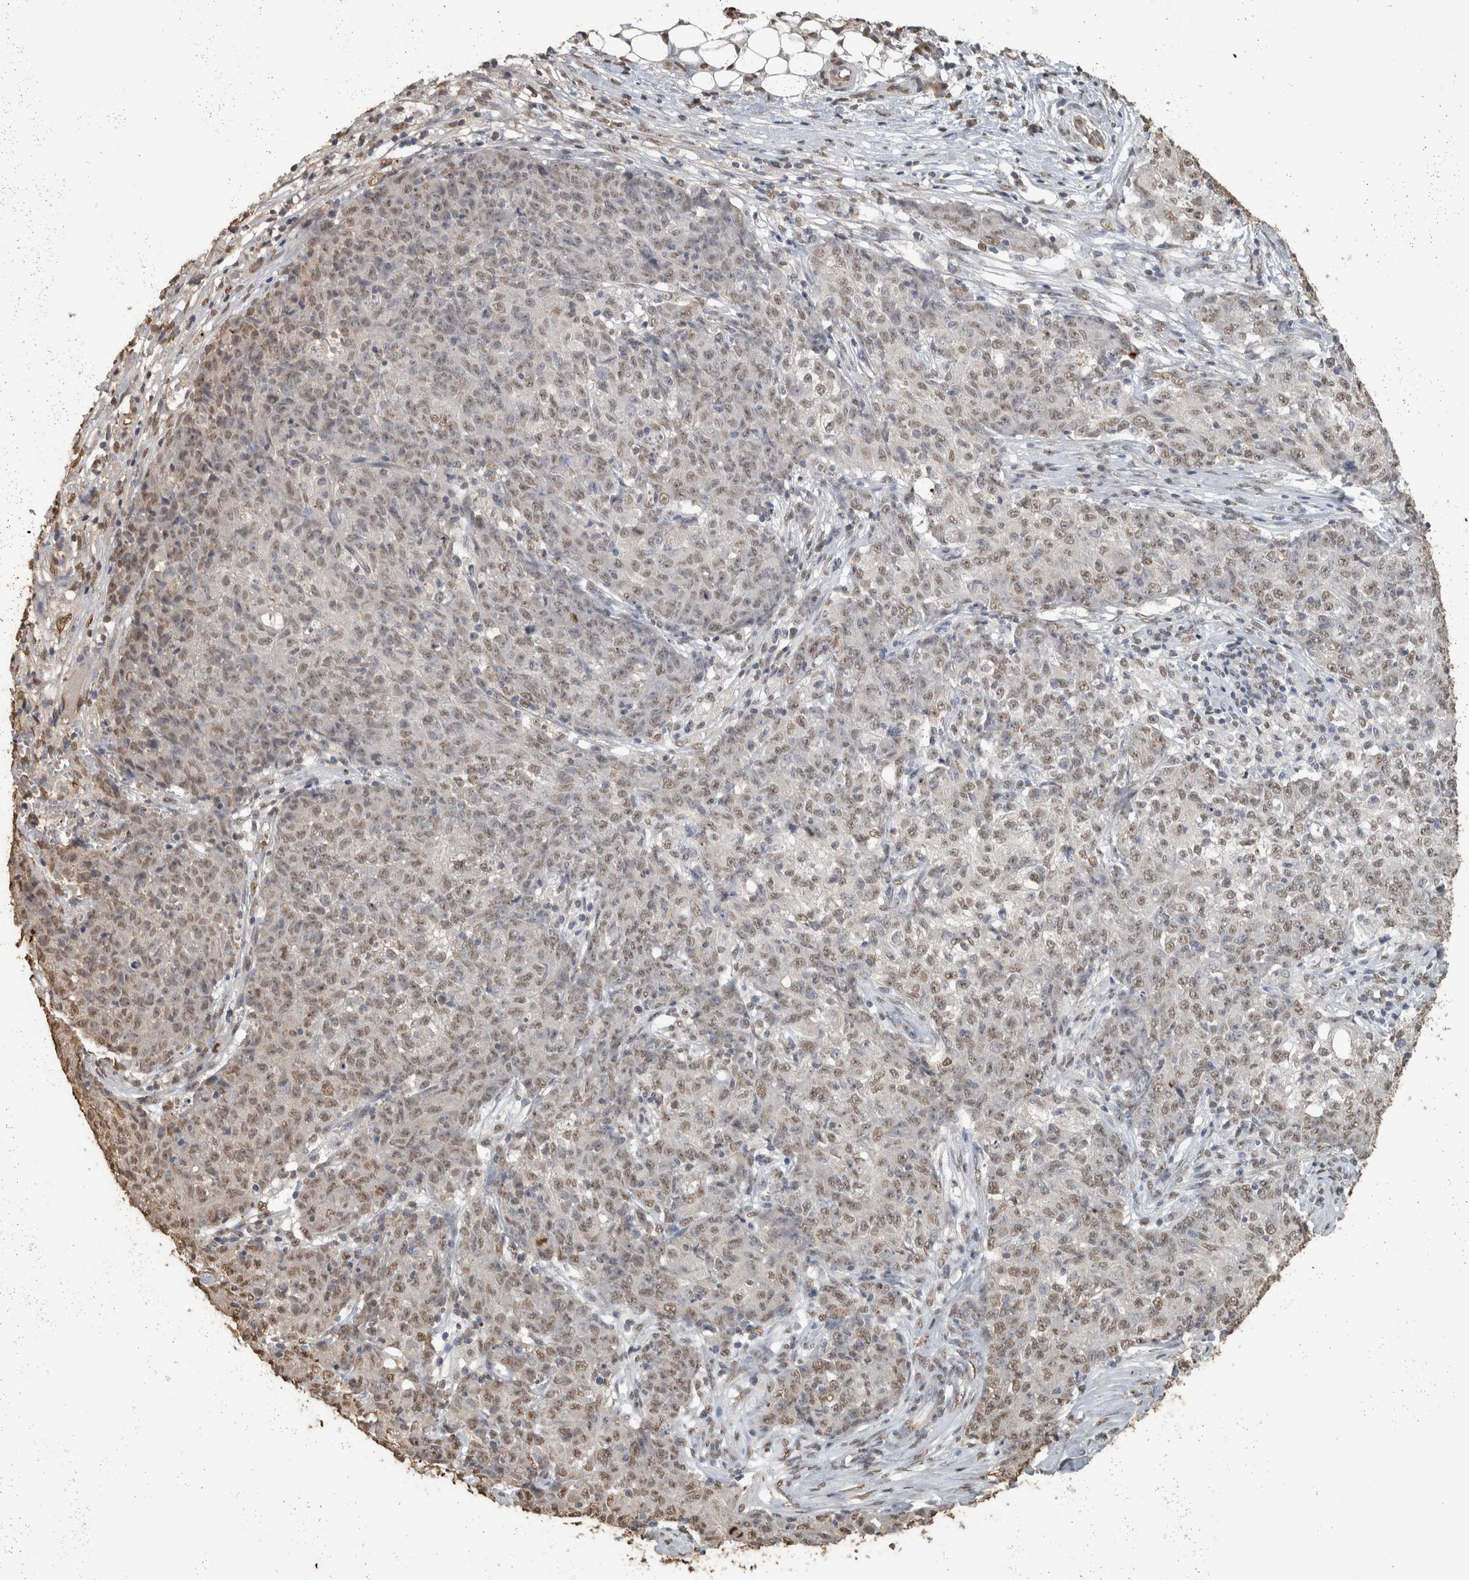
{"staining": {"intensity": "weak", "quantity": ">75%", "location": "nuclear"}, "tissue": "ovarian cancer", "cell_type": "Tumor cells", "image_type": "cancer", "snomed": [{"axis": "morphology", "description": "Carcinoma, endometroid"}, {"axis": "topography", "description": "Ovary"}], "caption": "DAB immunohistochemical staining of human ovarian endometroid carcinoma shows weak nuclear protein positivity in about >75% of tumor cells.", "gene": "HAND2", "patient": {"sex": "female", "age": 42}}